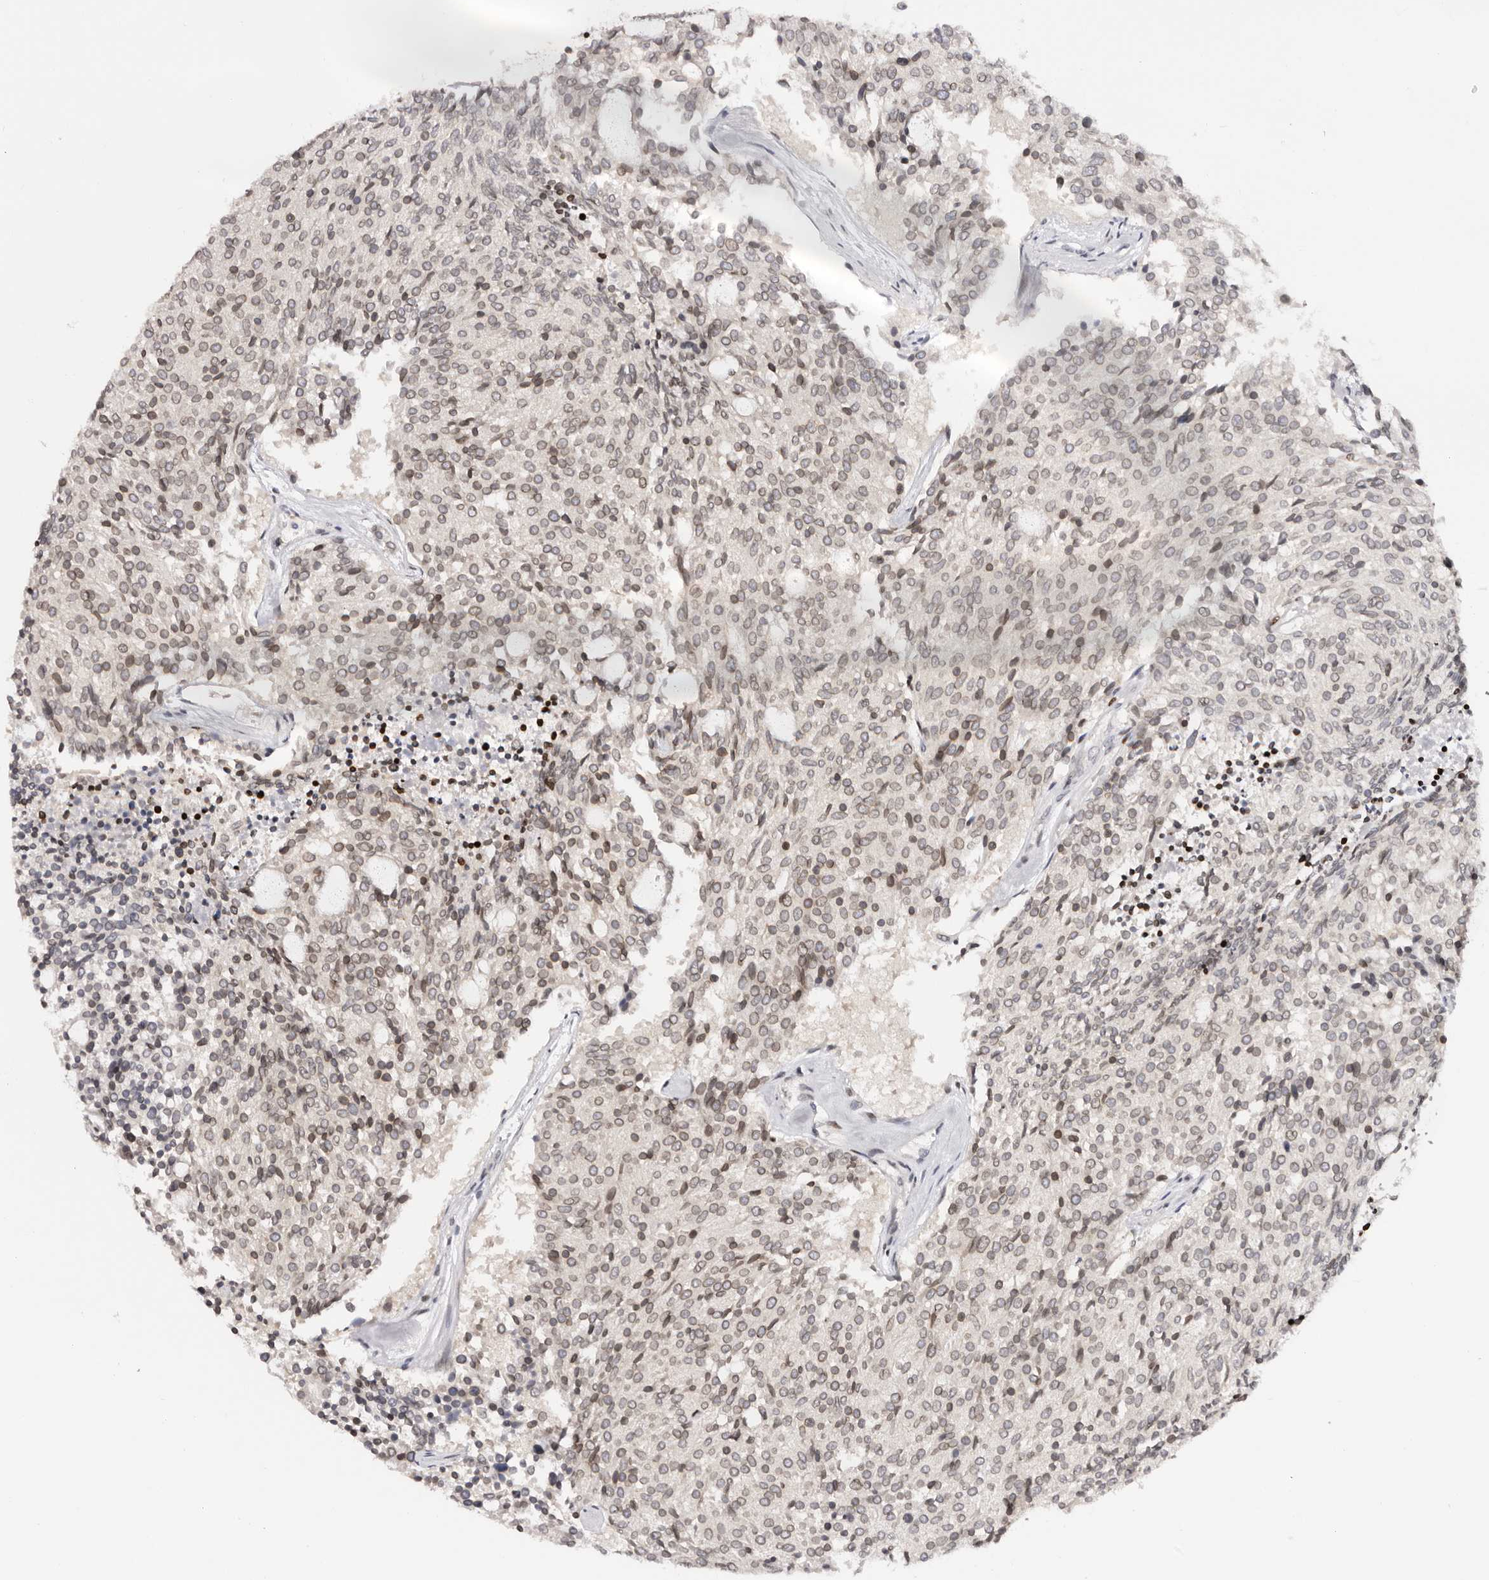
{"staining": {"intensity": "weak", "quantity": ">75%", "location": "cytoplasmic/membranous,nuclear"}, "tissue": "carcinoid", "cell_type": "Tumor cells", "image_type": "cancer", "snomed": [{"axis": "morphology", "description": "Carcinoid, malignant, NOS"}, {"axis": "topography", "description": "Pancreas"}], "caption": "Carcinoid (malignant) stained for a protein displays weak cytoplasmic/membranous and nuclear positivity in tumor cells. (IHC, brightfield microscopy, high magnification).", "gene": "NUP153", "patient": {"sex": "female", "age": 54}}